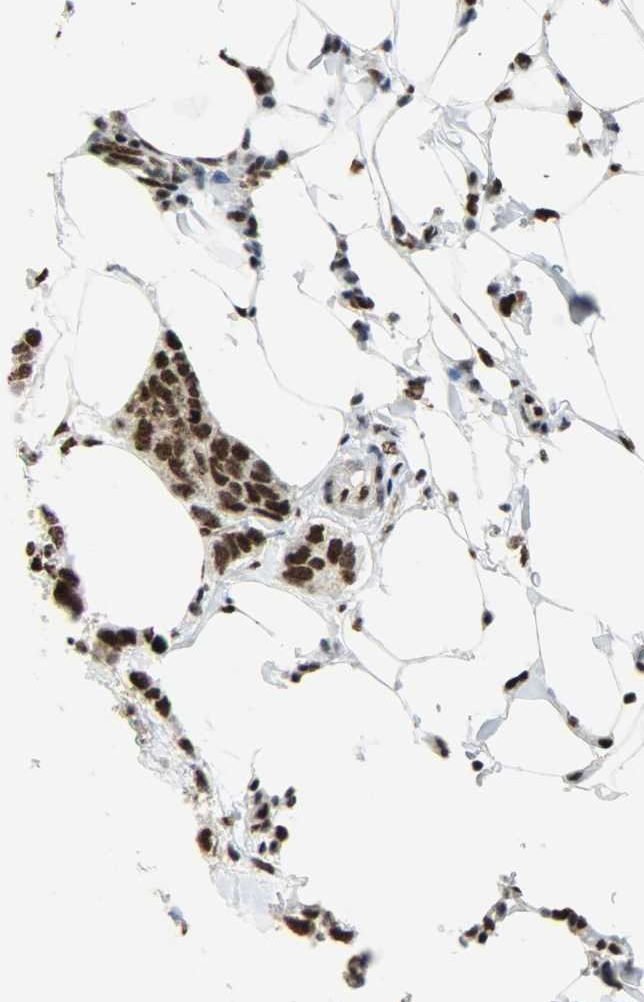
{"staining": {"intensity": "strong", "quantity": ">75%", "location": "cytoplasmic/membranous,nuclear"}, "tissue": "breast cancer", "cell_type": "Tumor cells", "image_type": "cancer", "snomed": [{"axis": "morphology", "description": "Normal tissue, NOS"}, {"axis": "morphology", "description": "Duct carcinoma"}, {"axis": "topography", "description": "Breast"}], "caption": "A brown stain shows strong cytoplasmic/membranous and nuclear expression of a protein in breast cancer tumor cells.", "gene": "SSB", "patient": {"sex": "female", "age": 50}}